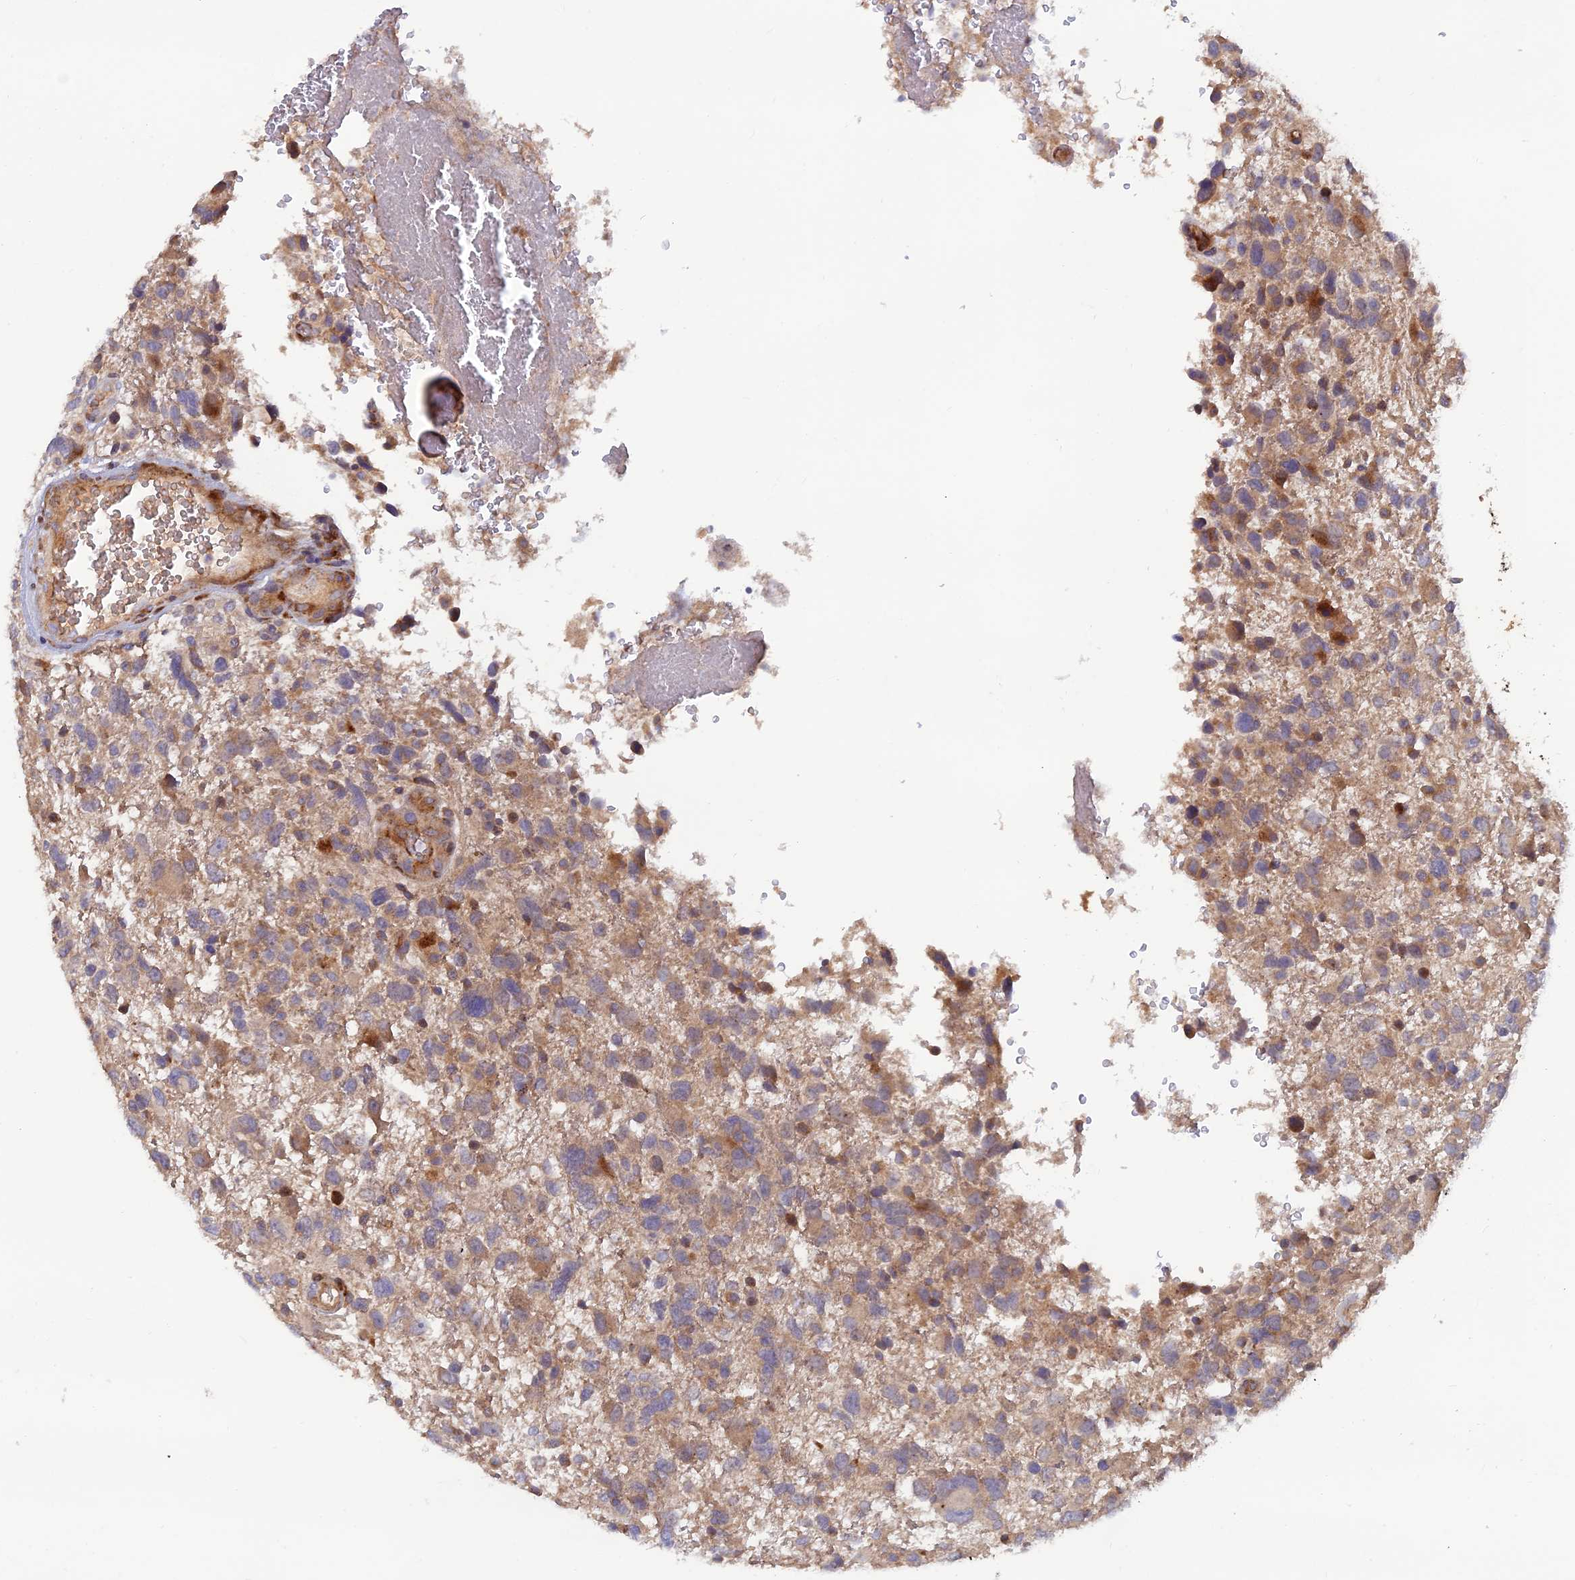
{"staining": {"intensity": "moderate", "quantity": "<25%", "location": "cytoplasmic/membranous"}, "tissue": "glioma", "cell_type": "Tumor cells", "image_type": "cancer", "snomed": [{"axis": "morphology", "description": "Glioma, malignant, High grade"}, {"axis": "topography", "description": "Brain"}], "caption": "Immunohistochemistry (DAB (3,3'-diaminobenzidine)) staining of human high-grade glioma (malignant) exhibits moderate cytoplasmic/membranous protein positivity in approximately <25% of tumor cells.", "gene": "GMCL1", "patient": {"sex": "male", "age": 61}}